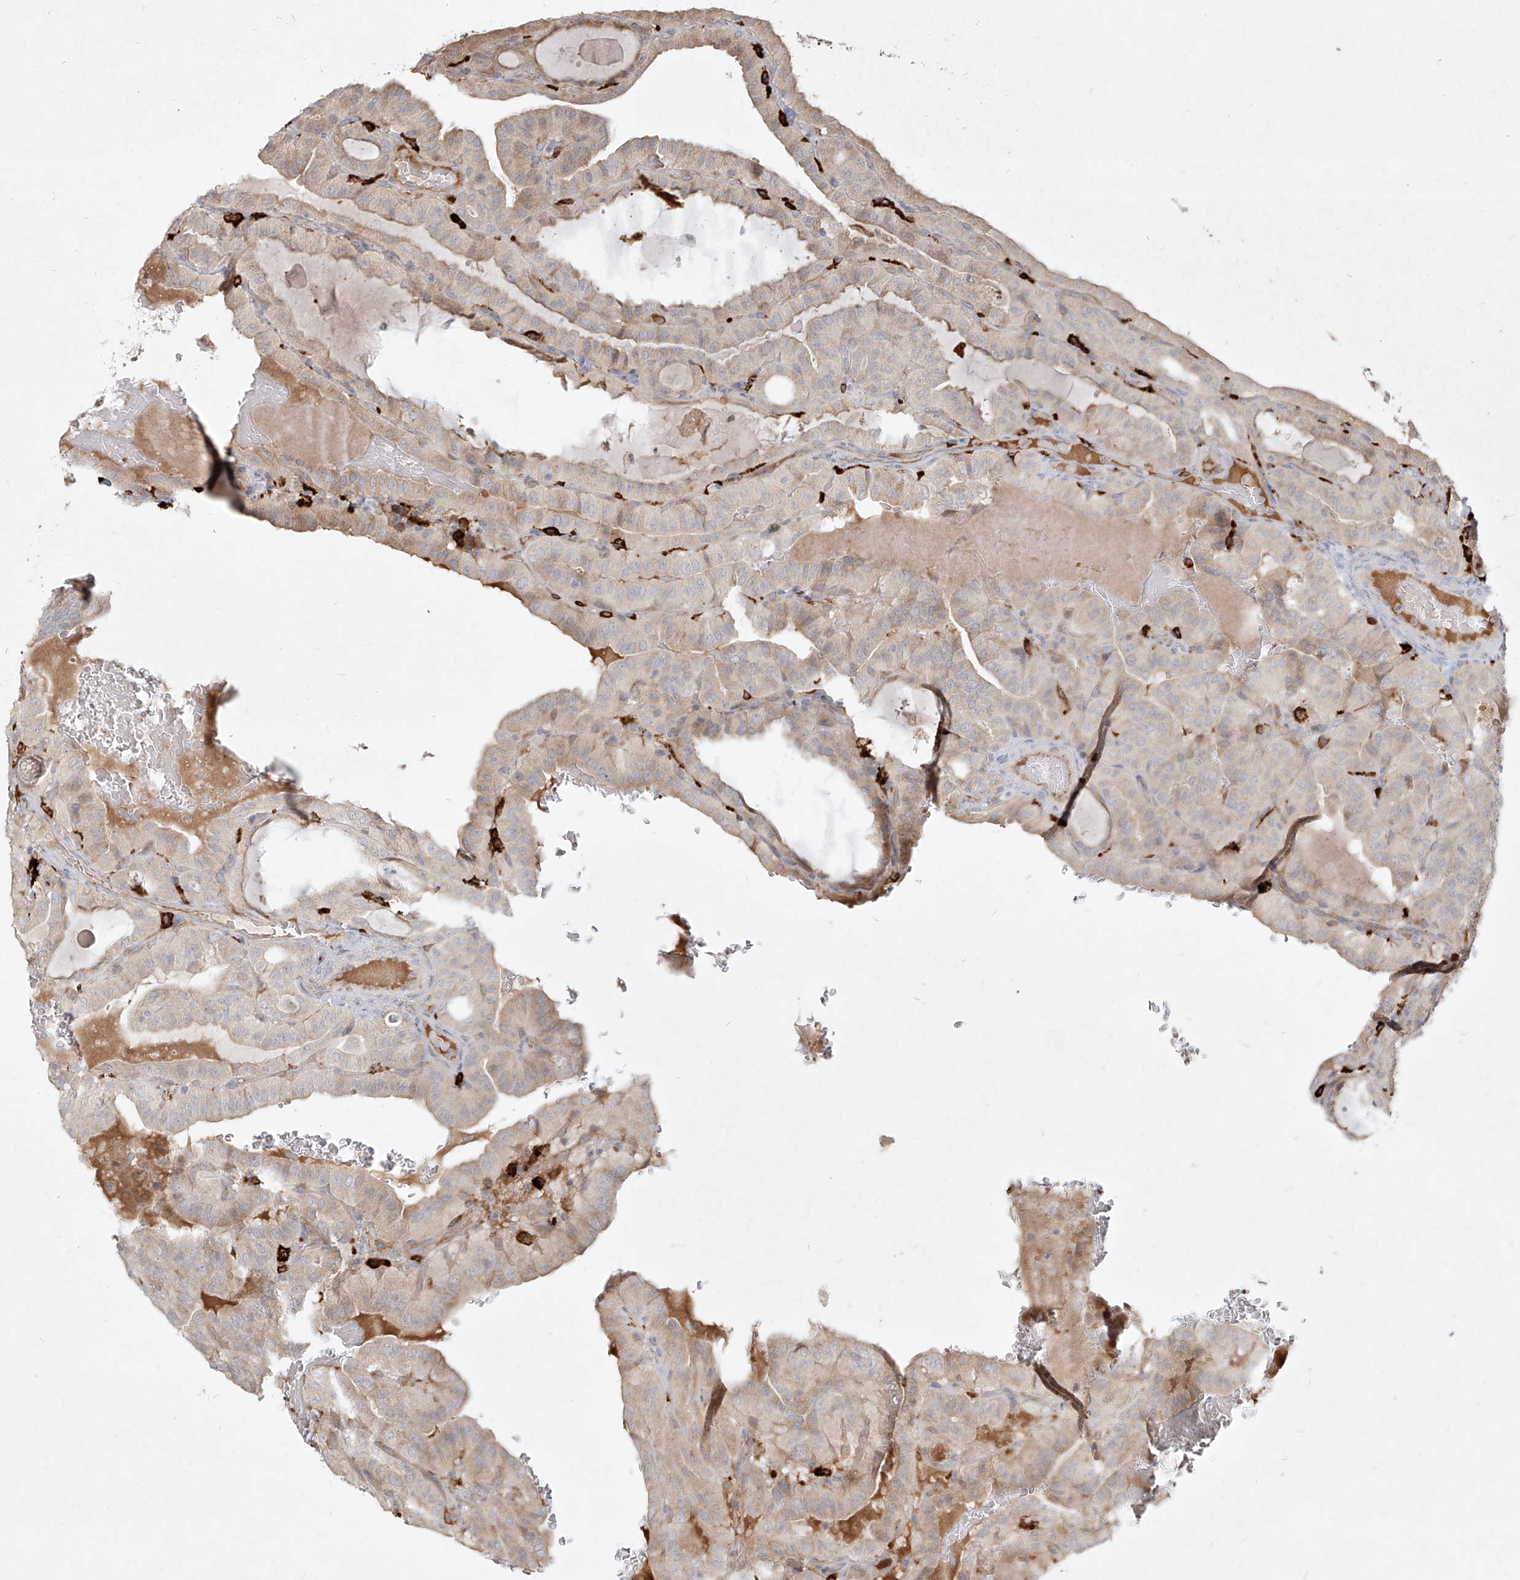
{"staining": {"intensity": "negative", "quantity": "none", "location": "none"}, "tissue": "thyroid cancer", "cell_type": "Tumor cells", "image_type": "cancer", "snomed": [{"axis": "morphology", "description": "Papillary adenocarcinoma, NOS"}, {"axis": "topography", "description": "Thyroid gland"}], "caption": "Protein analysis of papillary adenocarcinoma (thyroid) reveals no significant expression in tumor cells.", "gene": "CD209", "patient": {"sex": "male", "age": 77}}